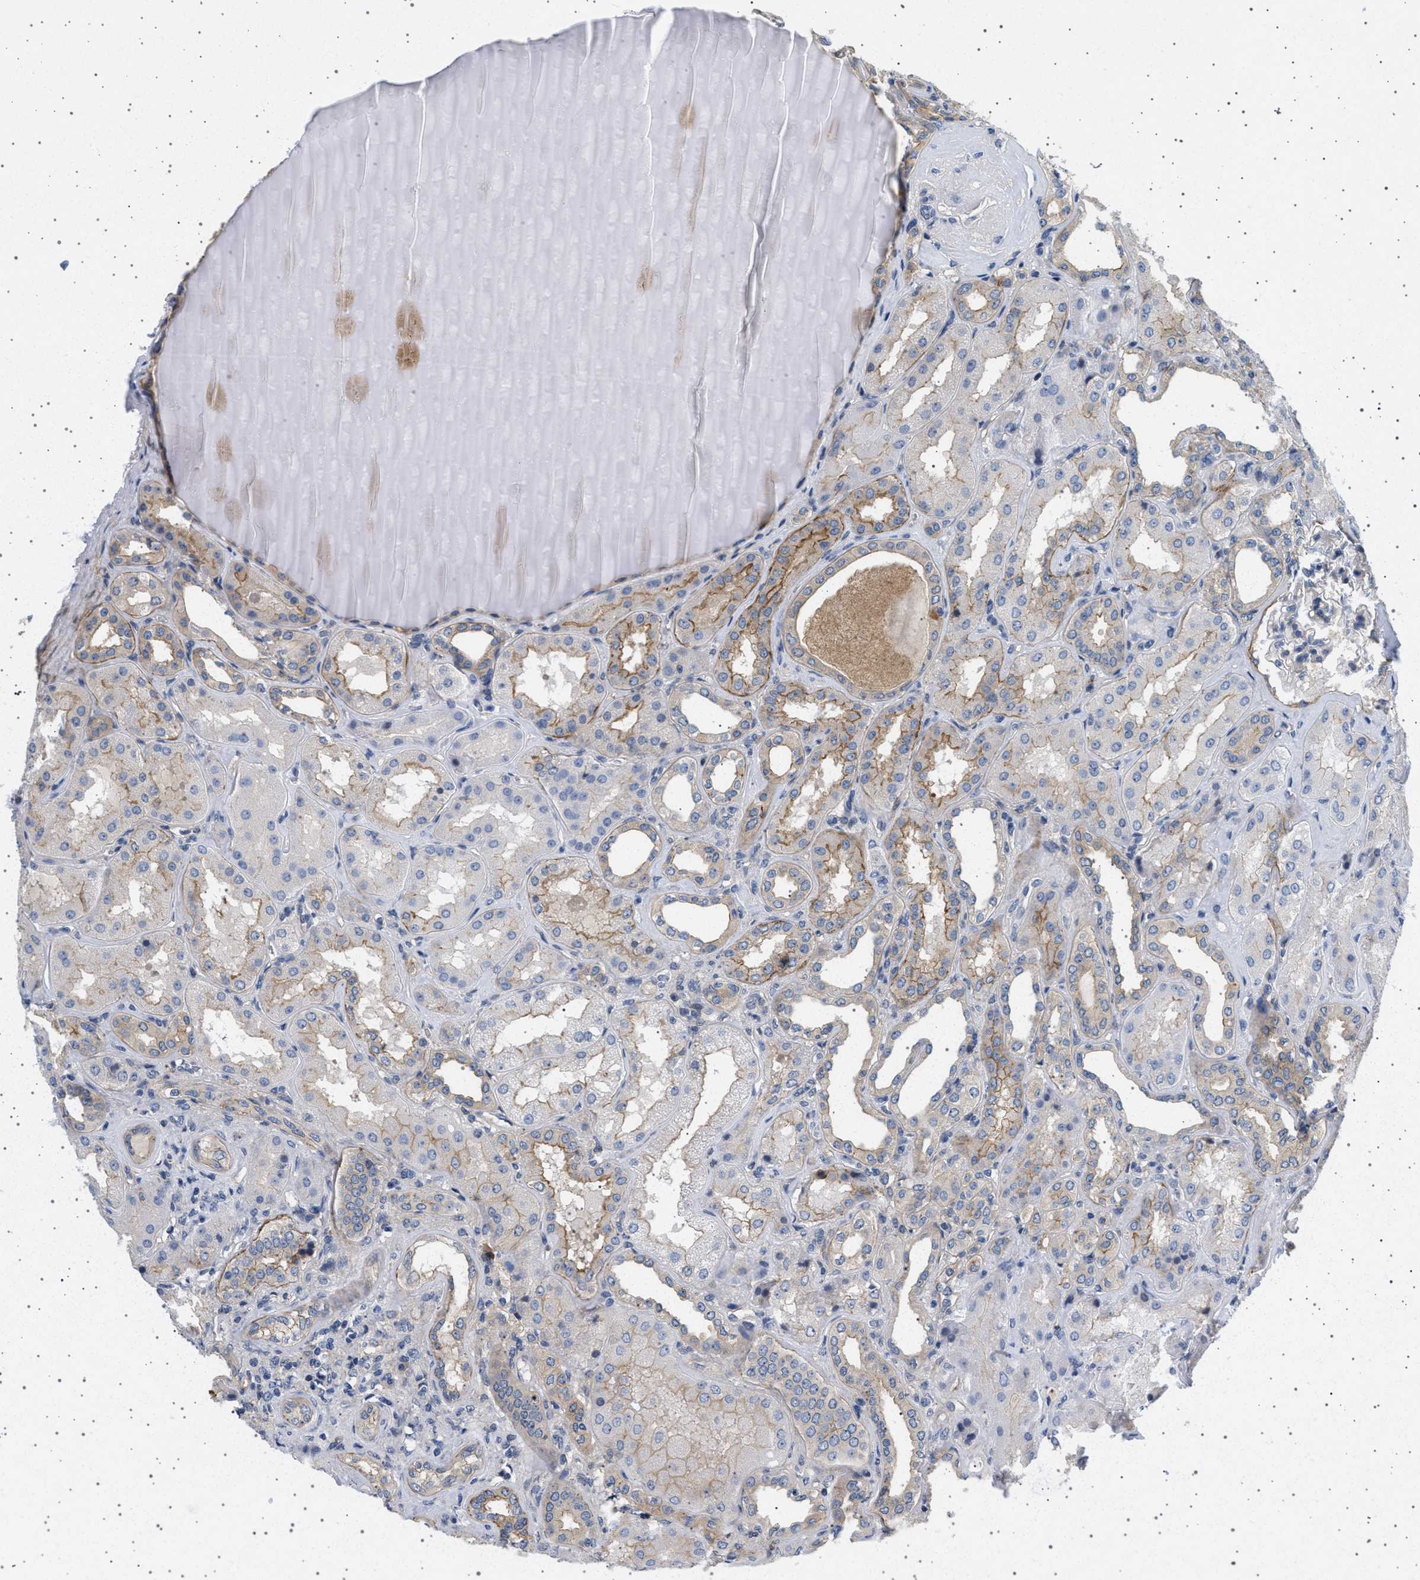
{"staining": {"intensity": "weak", "quantity": "25%-75%", "location": "cytoplasmic/membranous"}, "tissue": "kidney", "cell_type": "Cells in glomeruli", "image_type": "normal", "snomed": [{"axis": "morphology", "description": "Normal tissue, NOS"}, {"axis": "topography", "description": "Kidney"}], "caption": "This photomicrograph reveals immunohistochemistry (IHC) staining of benign human kidney, with low weak cytoplasmic/membranous staining in approximately 25%-75% of cells in glomeruli.", "gene": "PLPP6", "patient": {"sex": "female", "age": 56}}